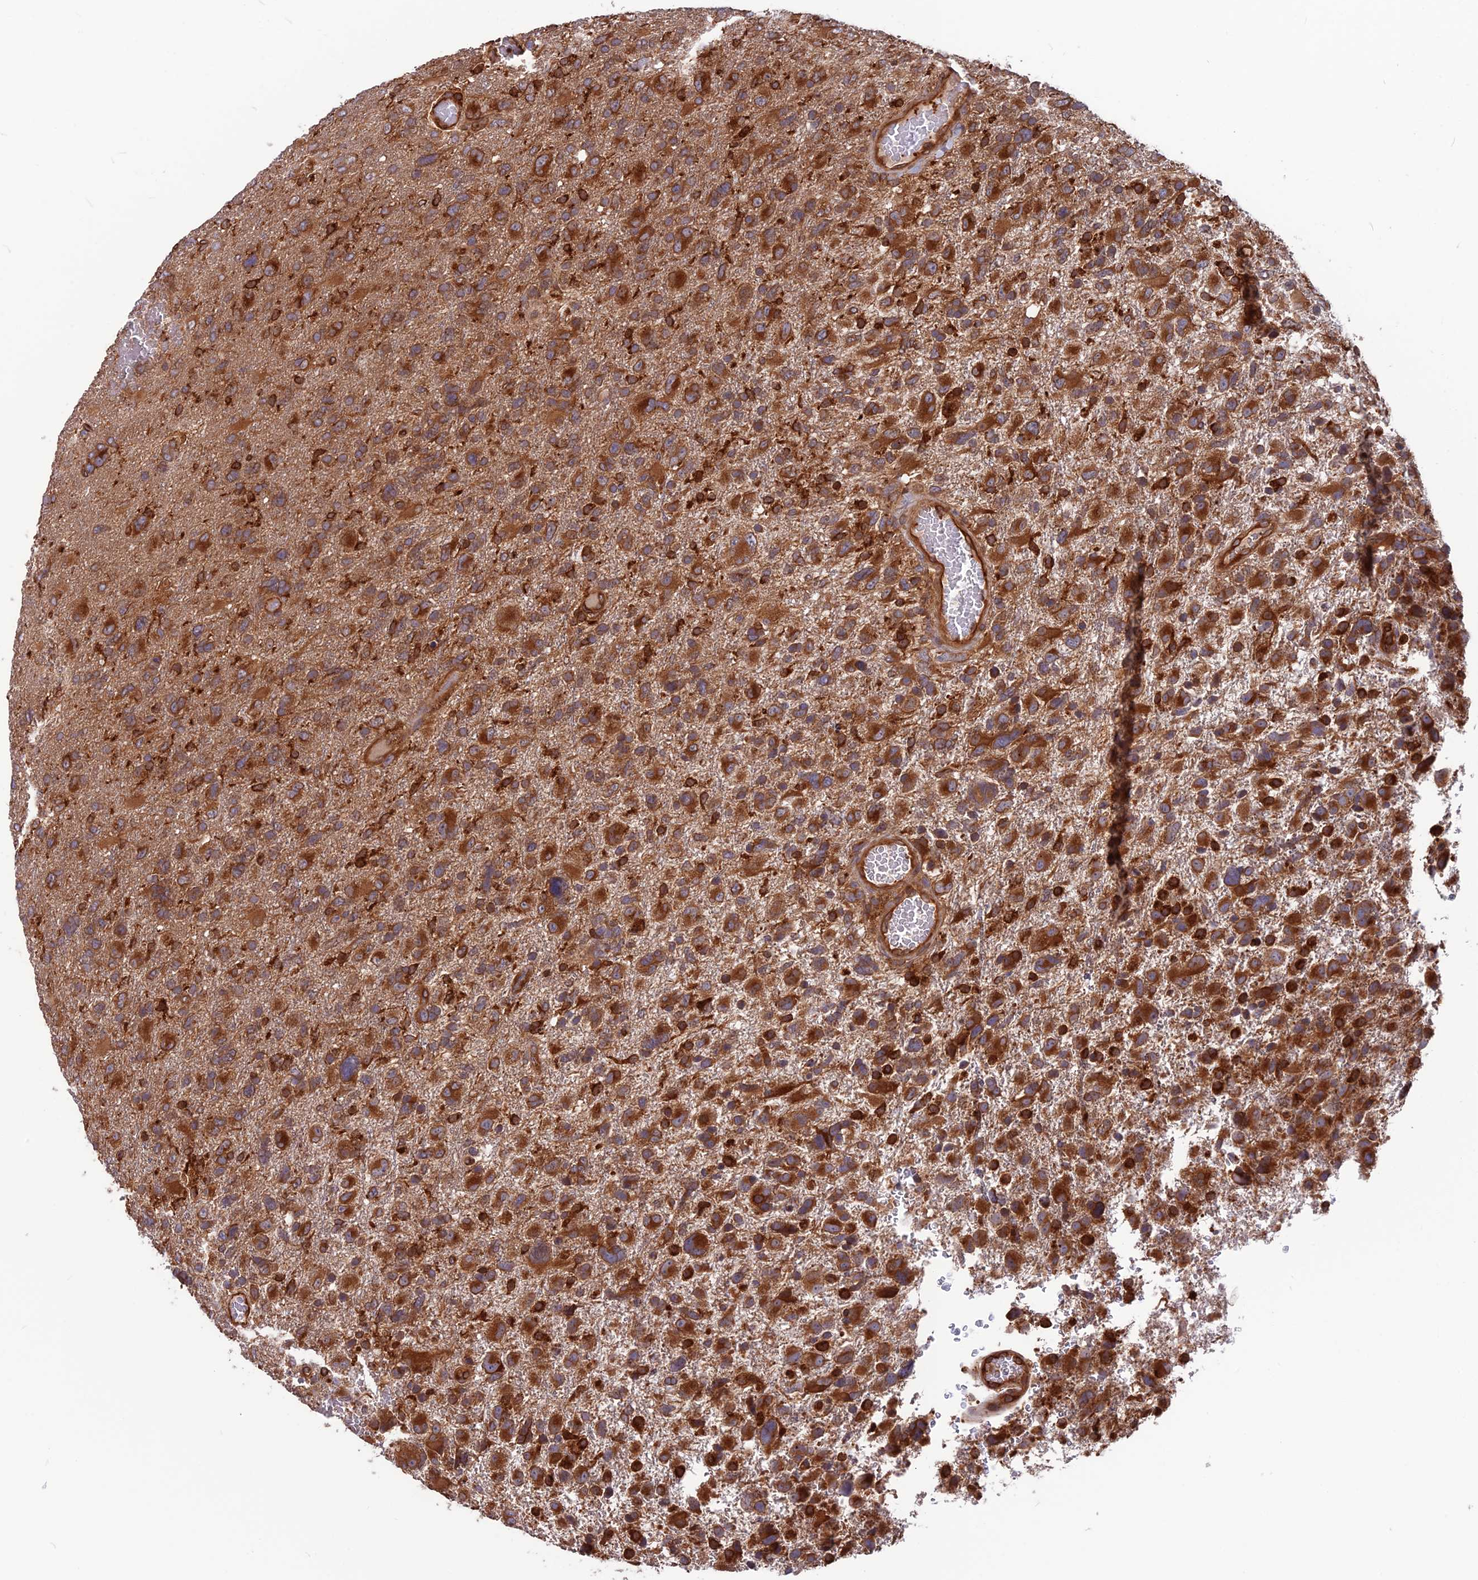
{"staining": {"intensity": "strong", "quantity": ">75%", "location": "cytoplasmic/membranous"}, "tissue": "glioma", "cell_type": "Tumor cells", "image_type": "cancer", "snomed": [{"axis": "morphology", "description": "Glioma, malignant, High grade"}, {"axis": "topography", "description": "Brain"}], "caption": "A high-resolution image shows IHC staining of malignant high-grade glioma, which reveals strong cytoplasmic/membranous staining in about >75% of tumor cells.", "gene": "WDR1", "patient": {"sex": "male", "age": 61}}